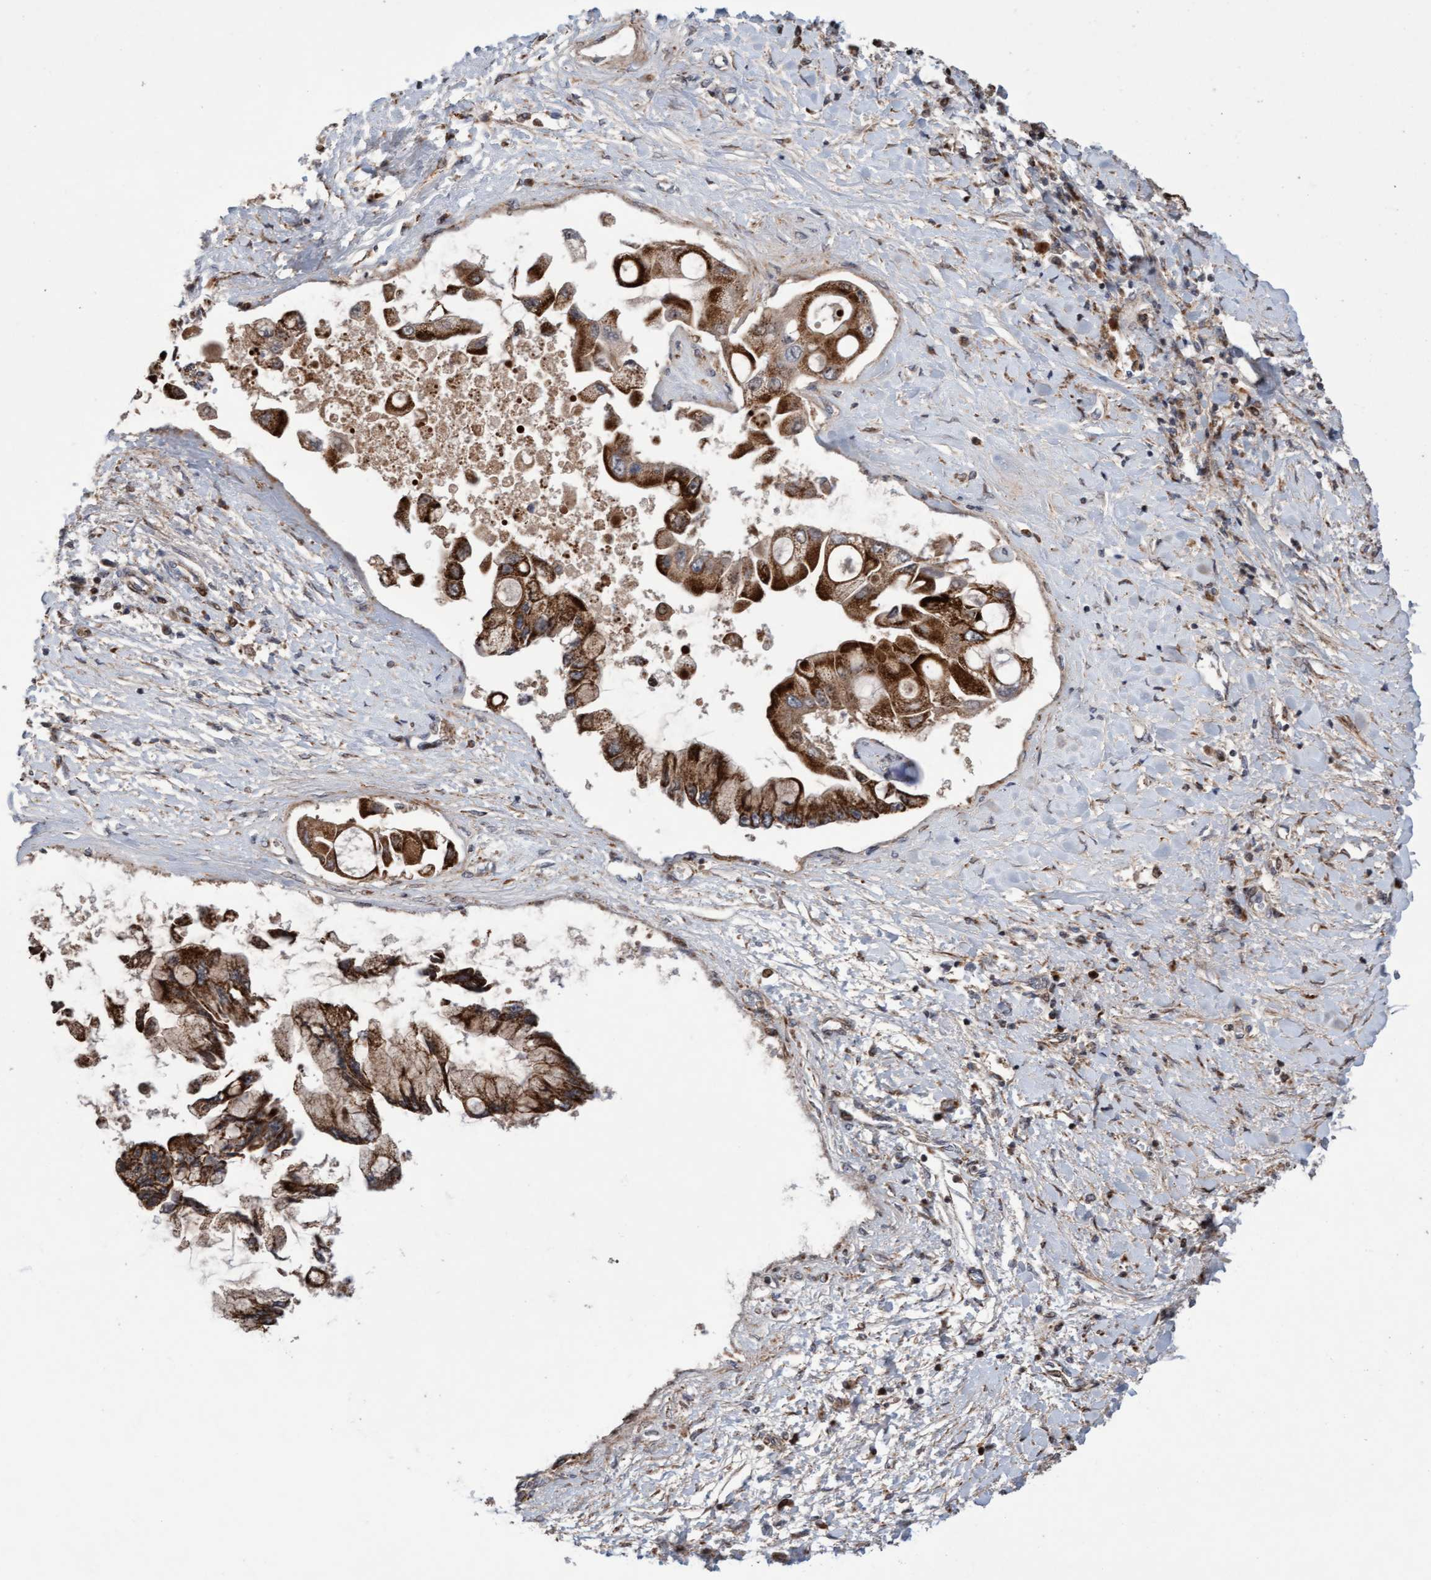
{"staining": {"intensity": "moderate", "quantity": ">75%", "location": "cytoplasmic/membranous"}, "tissue": "liver cancer", "cell_type": "Tumor cells", "image_type": "cancer", "snomed": [{"axis": "morphology", "description": "Cholangiocarcinoma"}, {"axis": "topography", "description": "Liver"}], "caption": "The immunohistochemical stain highlights moderate cytoplasmic/membranous expression in tumor cells of liver cancer tissue. (Stains: DAB (3,3'-diaminobenzidine) in brown, nuclei in blue, Microscopy: brightfield microscopy at high magnification).", "gene": "PECR", "patient": {"sex": "male", "age": 50}}